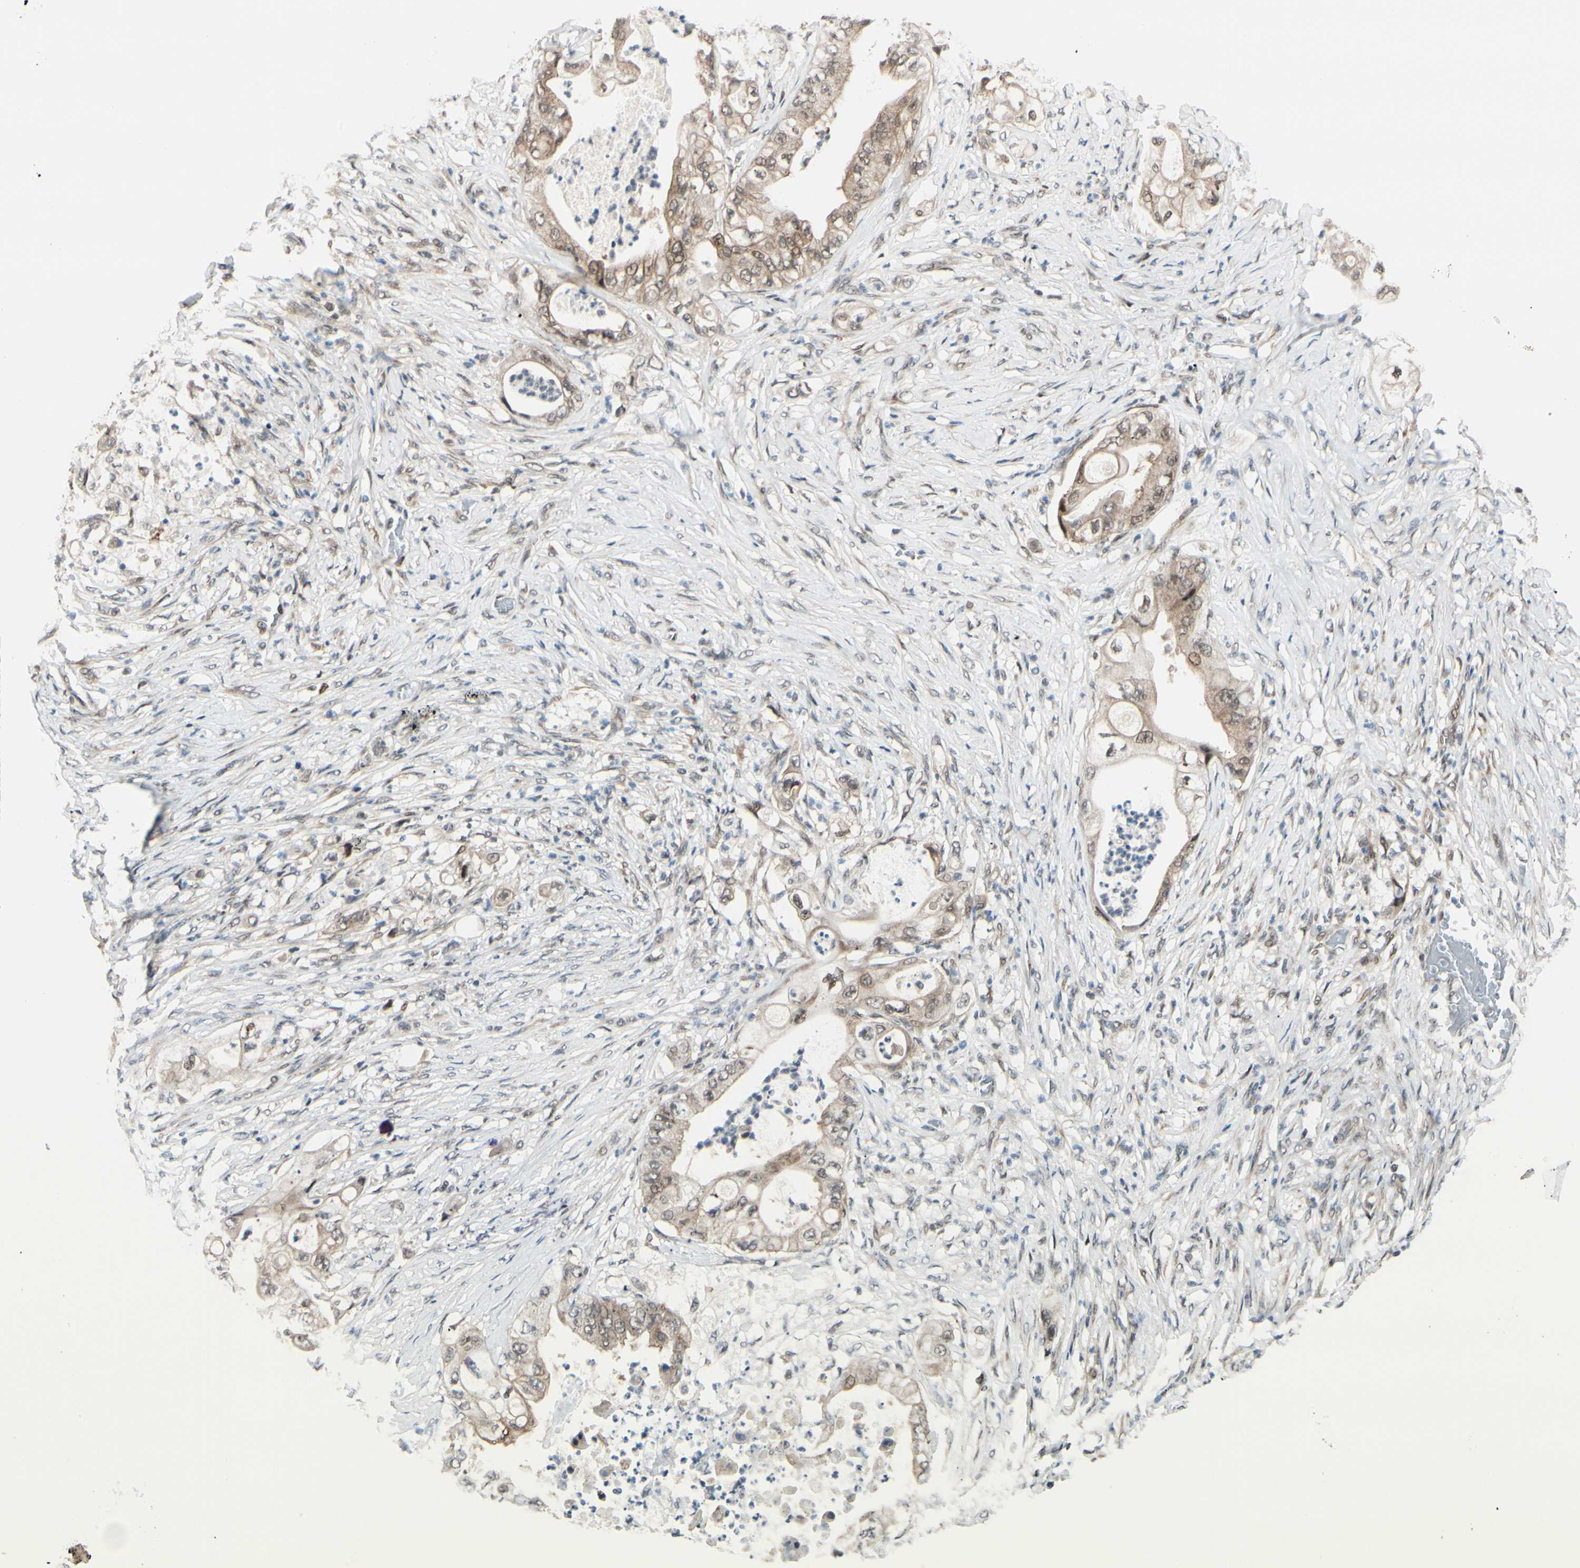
{"staining": {"intensity": "moderate", "quantity": ">75%", "location": "cytoplasmic/membranous"}, "tissue": "stomach cancer", "cell_type": "Tumor cells", "image_type": "cancer", "snomed": [{"axis": "morphology", "description": "Adenocarcinoma, NOS"}, {"axis": "topography", "description": "Stomach"}], "caption": "Immunohistochemical staining of human stomach adenocarcinoma displays medium levels of moderate cytoplasmic/membranous positivity in approximately >75% of tumor cells. Using DAB (brown) and hematoxylin (blue) stains, captured at high magnification using brightfield microscopy.", "gene": "BRMS1", "patient": {"sex": "female", "age": 73}}